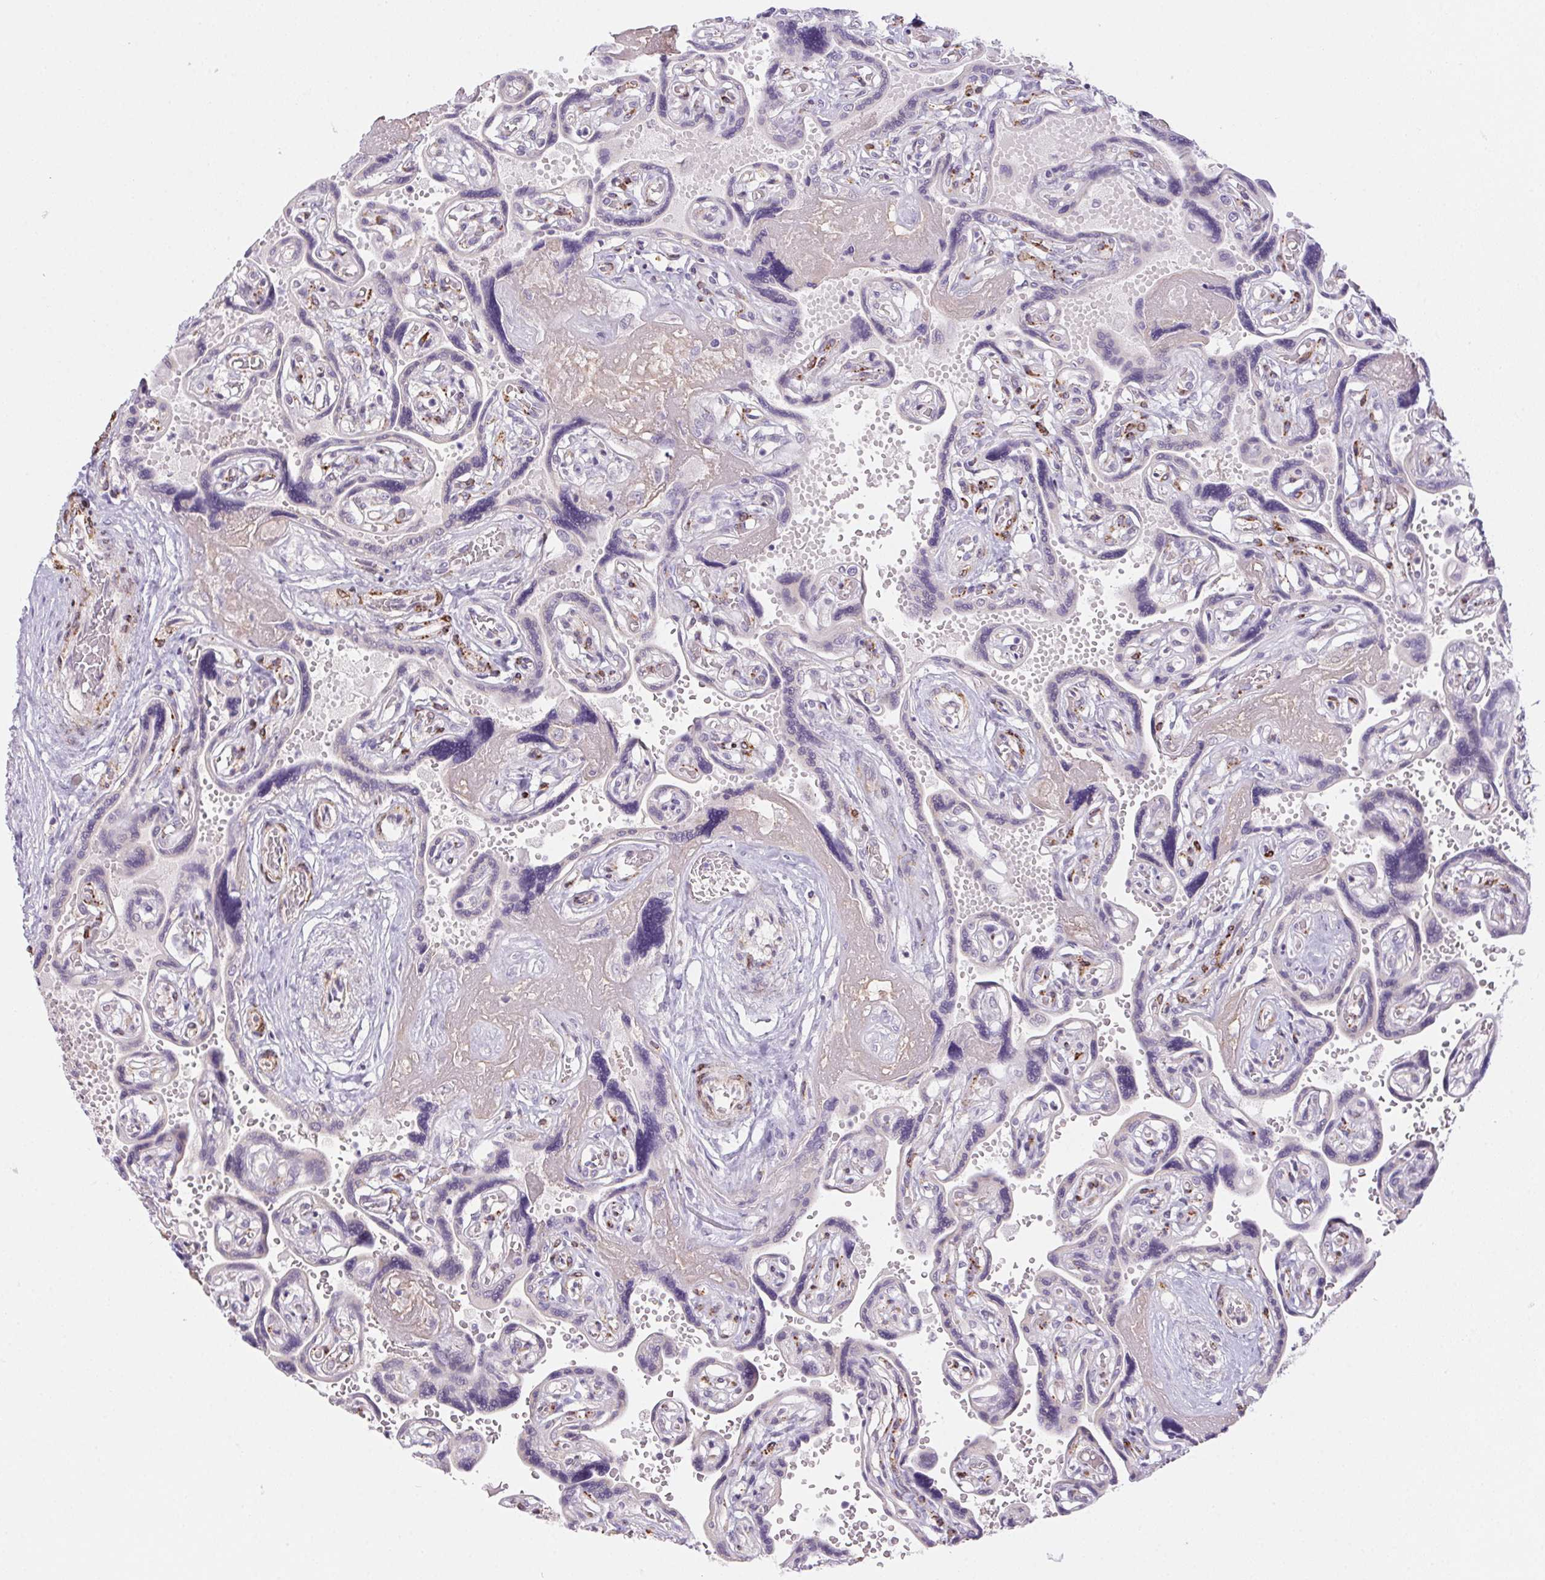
{"staining": {"intensity": "weak", "quantity": "<25%", "location": "cytoplasmic/membranous"}, "tissue": "placenta", "cell_type": "Decidual cells", "image_type": "normal", "snomed": [{"axis": "morphology", "description": "Normal tissue, NOS"}, {"axis": "topography", "description": "Placenta"}], "caption": "Placenta stained for a protein using immunohistochemistry exhibits no expression decidual cells.", "gene": "HRC", "patient": {"sex": "female", "age": 32}}